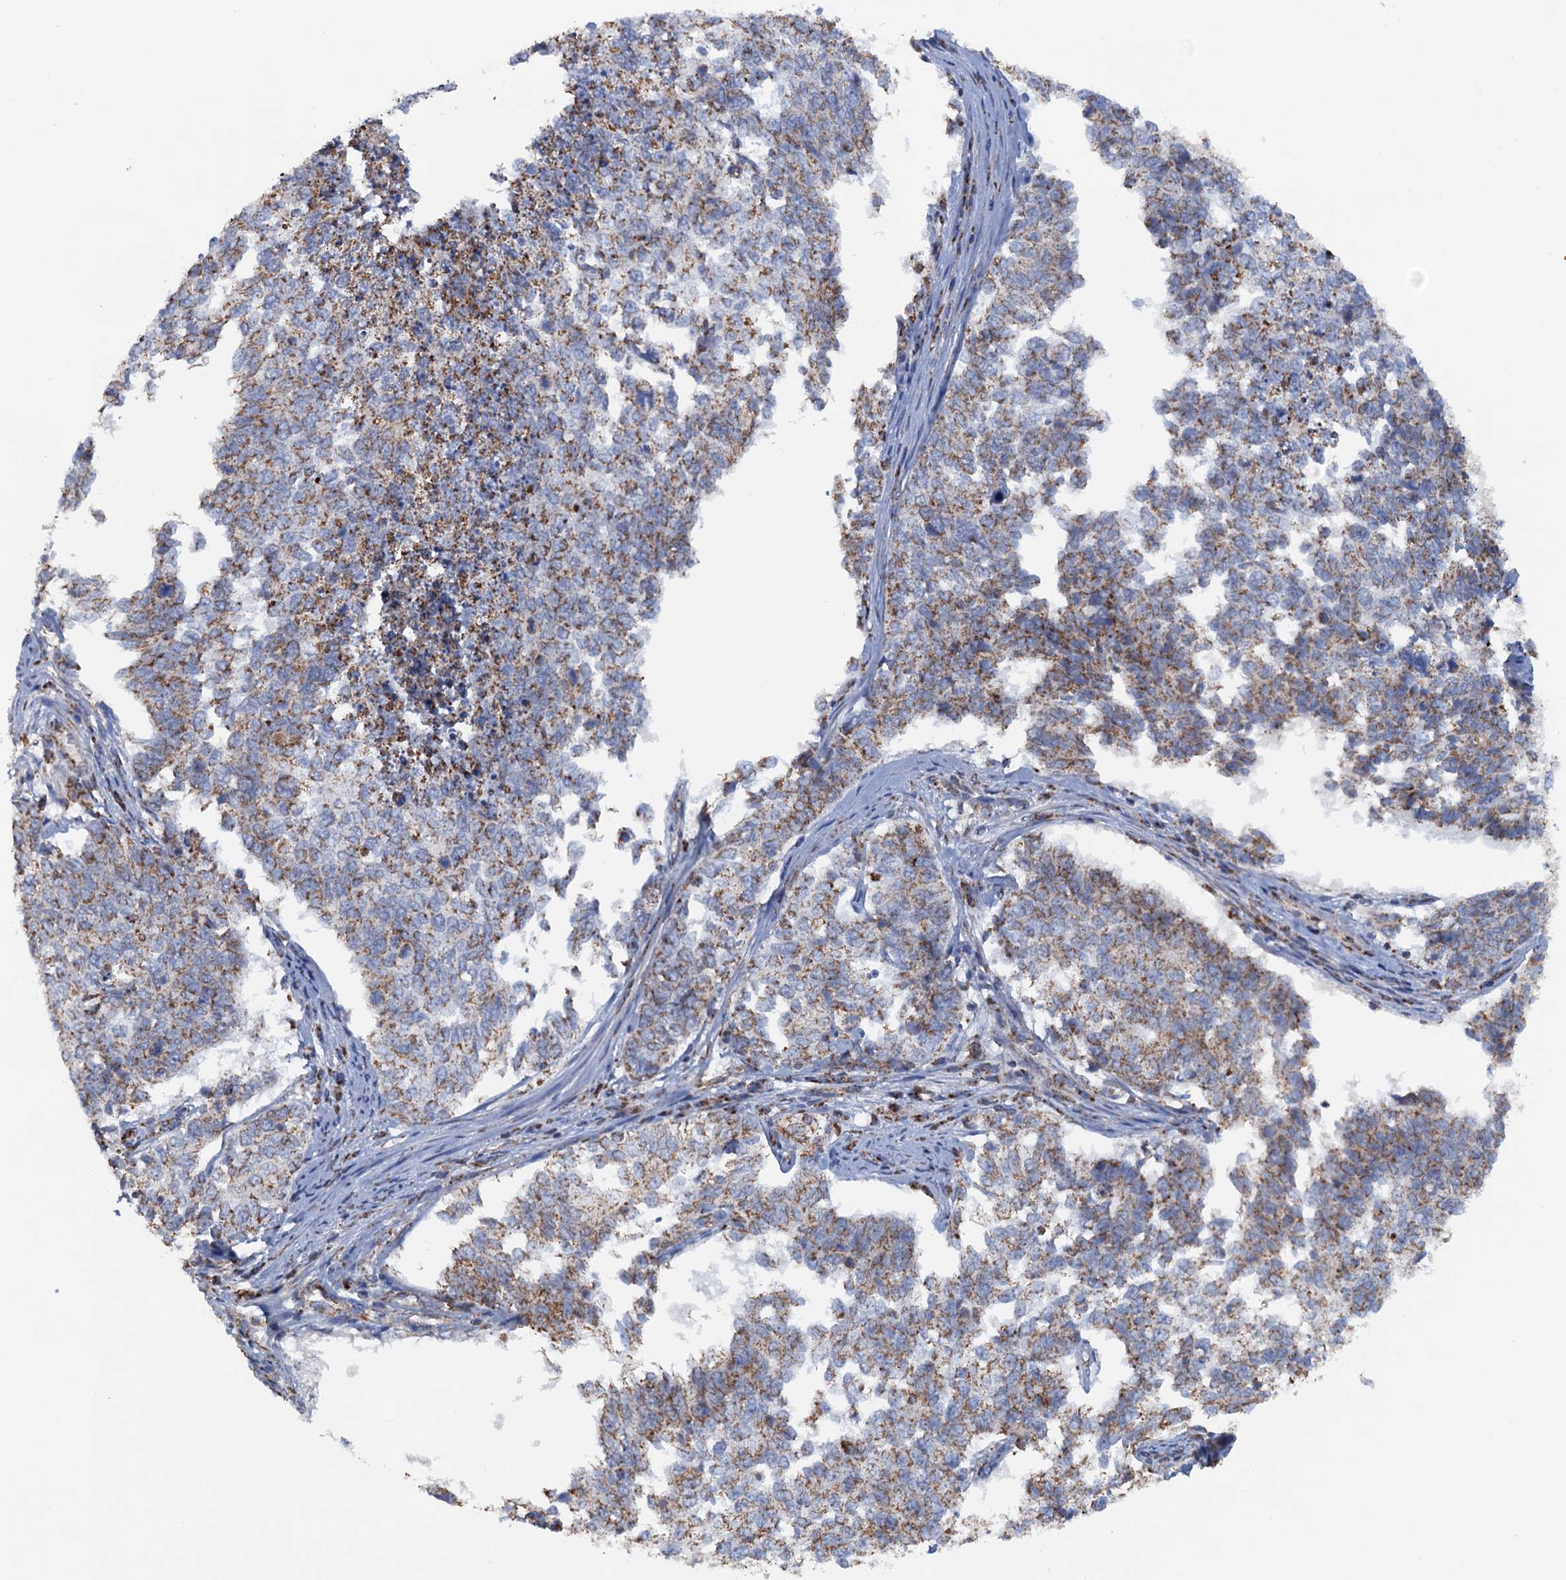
{"staining": {"intensity": "moderate", "quantity": ">75%", "location": "cytoplasmic/membranous"}, "tissue": "cervical cancer", "cell_type": "Tumor cells", "image_type": "cancer", "snomed": [{"axis": "morphology", "description": "Squamous cell carcinoma, NOS"}, {"axis": "topography", "description": "Cervix"}], "caption": "An immunohistochemistry histopathology image of neoplastic tissue is shown. Protein staining in brown labels moderate cytoplasmic/membranous positivity in cervical cancer (squamous cell carcinoma) within tumor cells.", "gene": "GTPBP3", "patient": {"sex": "female", "age": 63}}